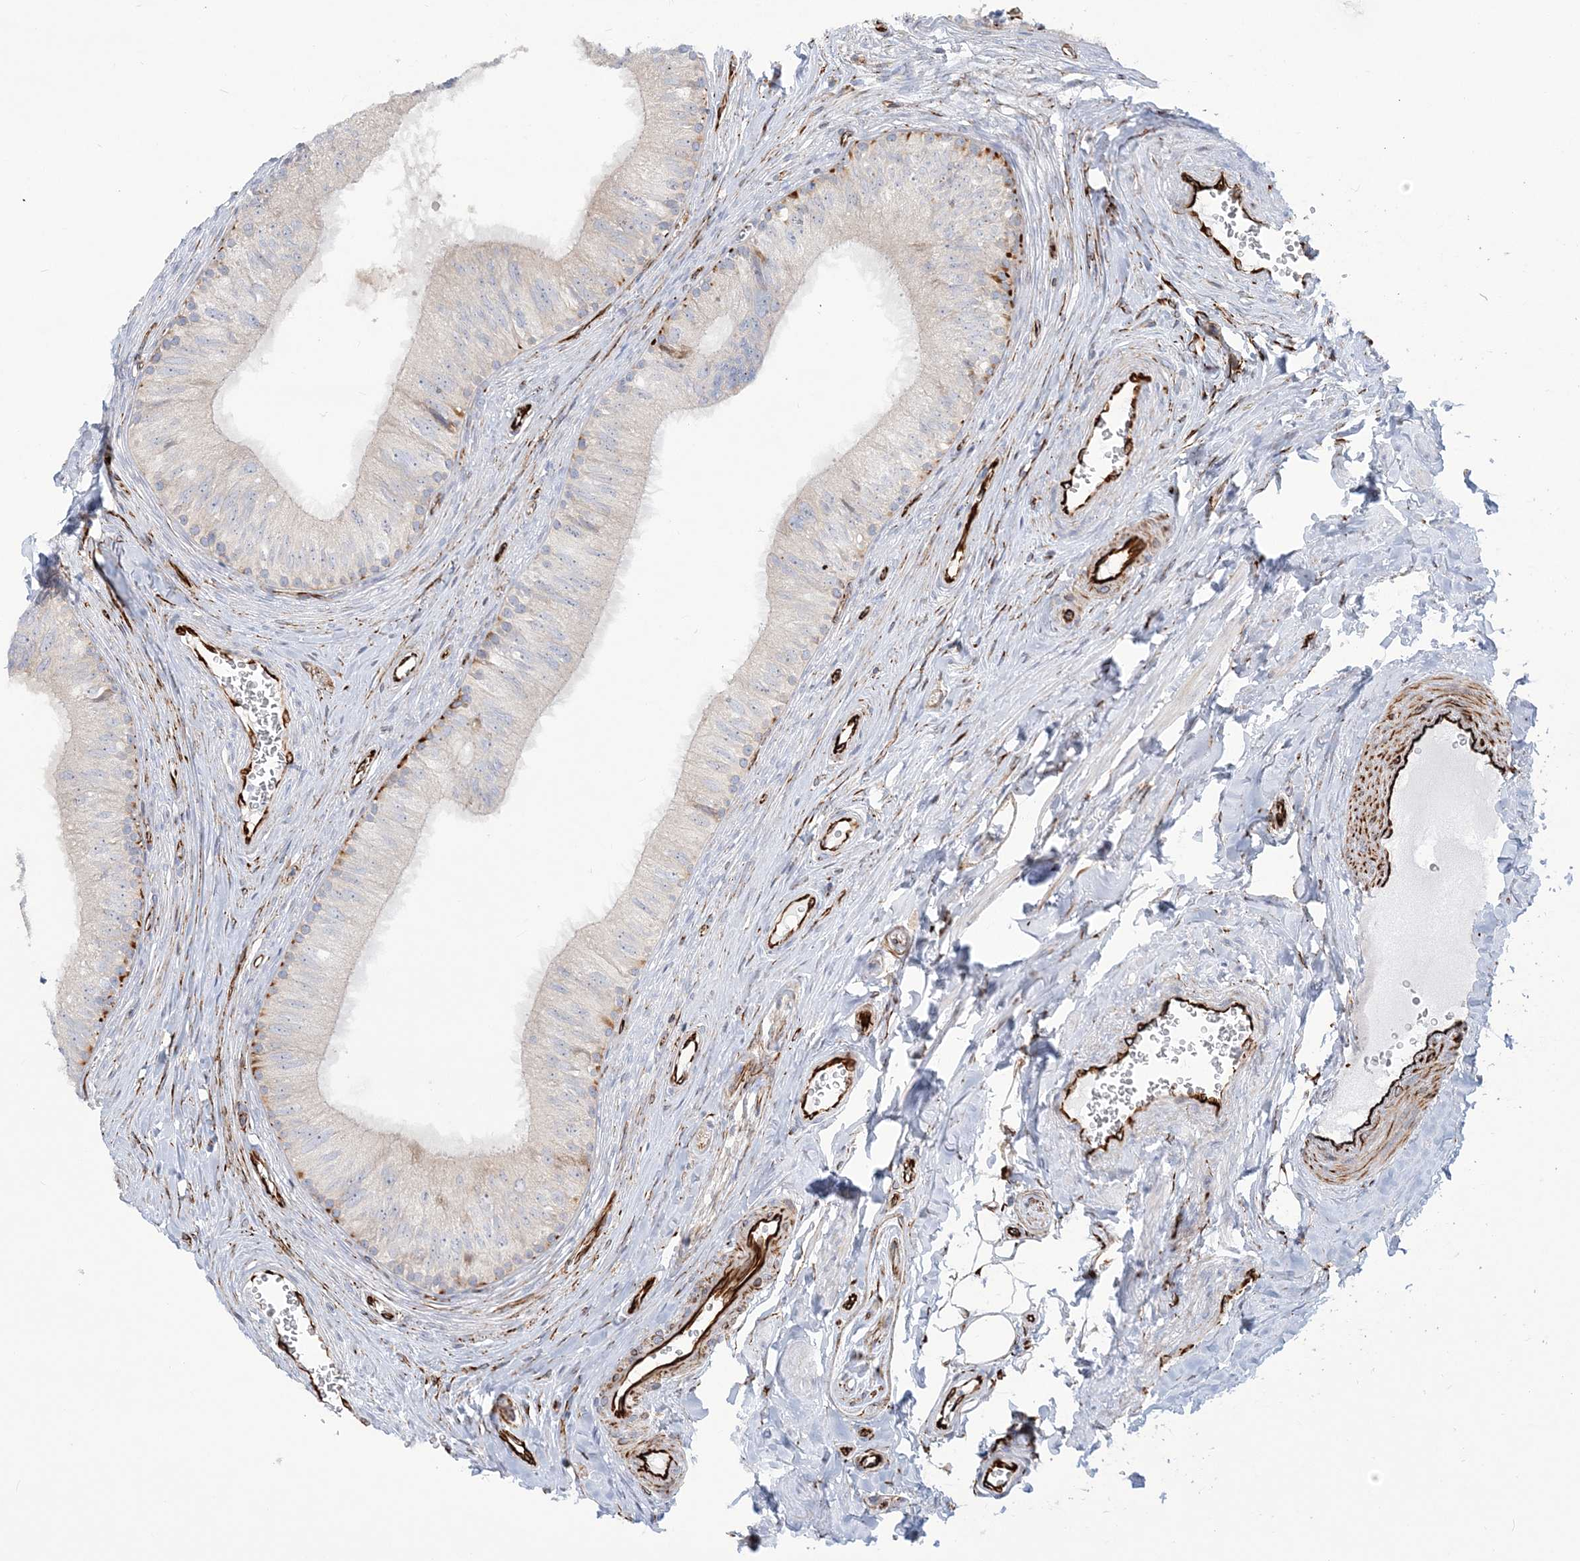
{"staining": {"intensity": "weak", "quantity": "<25%", "location": "cytoplasmic/membranous"}, "tissue": "epididymis", "cell_type": "Glandular cells", "image_type": "normal", "snomed": [{"axis": "morphology", "description": "Normal tissue, NOS"}, {"axis": "topography", "description": "Epididymis"}], "caption": "This is an immunohistochemistry (IHC) micrograph of unremarkable epididymis. There is no positivity in glandular cells.", "gene": "PPIL6", "patient": {"sex": "male", "age": 46}}